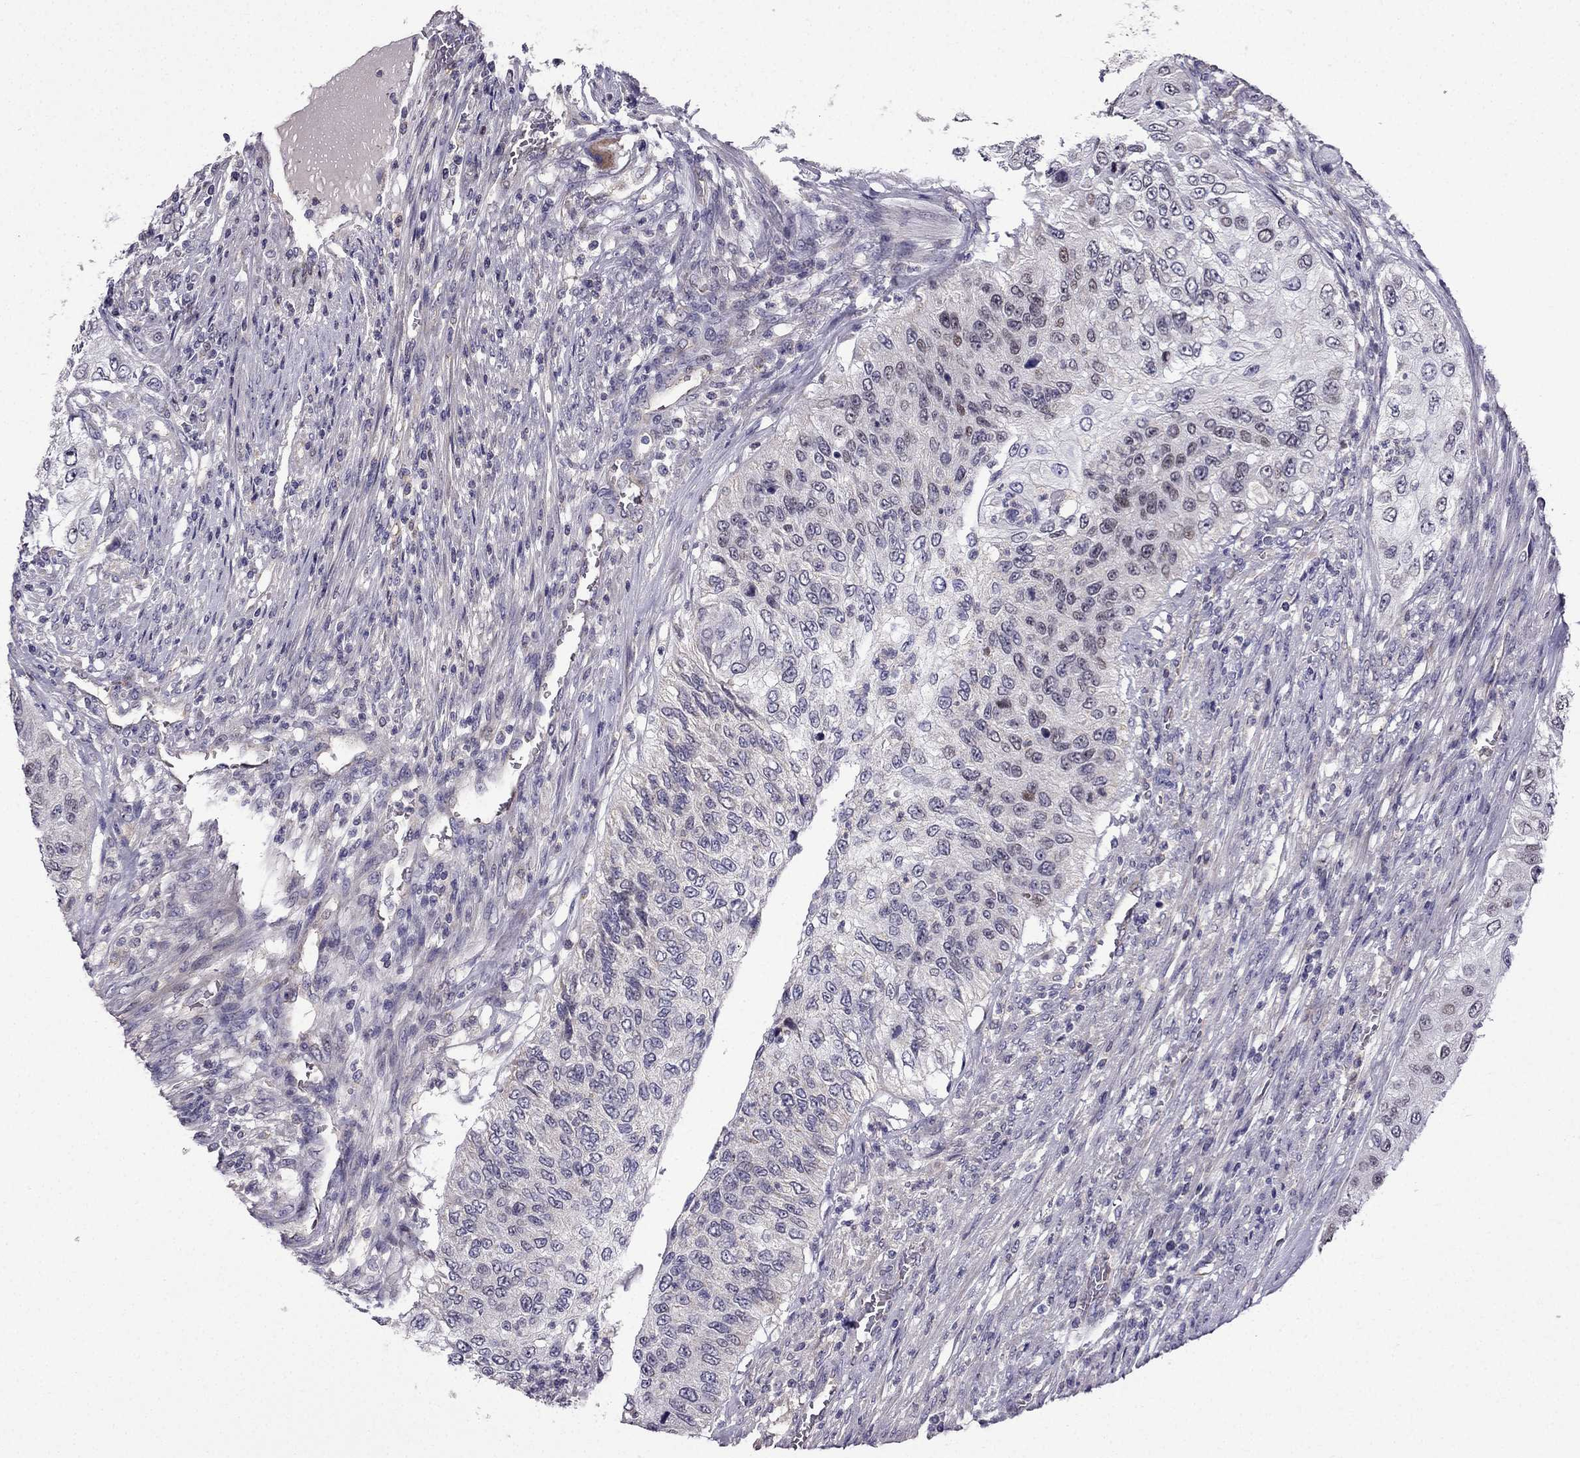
{"staining": {"intensity": "negative", "quantity": "none", "location": "none"}, "tissue": "urothelial cancer", "cell_type": "Tumor cells", "image_type": "cancer", "snomed": [{"axis": "morphology", "description": "Urothelial carcinoma, High grade"}, {"axis": "topography", "description": "Urinary bladder"}], "caption": "Urothelial carcinoma (high-grade) was stained to show a protein in brown. There is no significant staining in tumor cells.", "gene": "SLC6A2", "patient": {"sex": "female", "age": 60}}